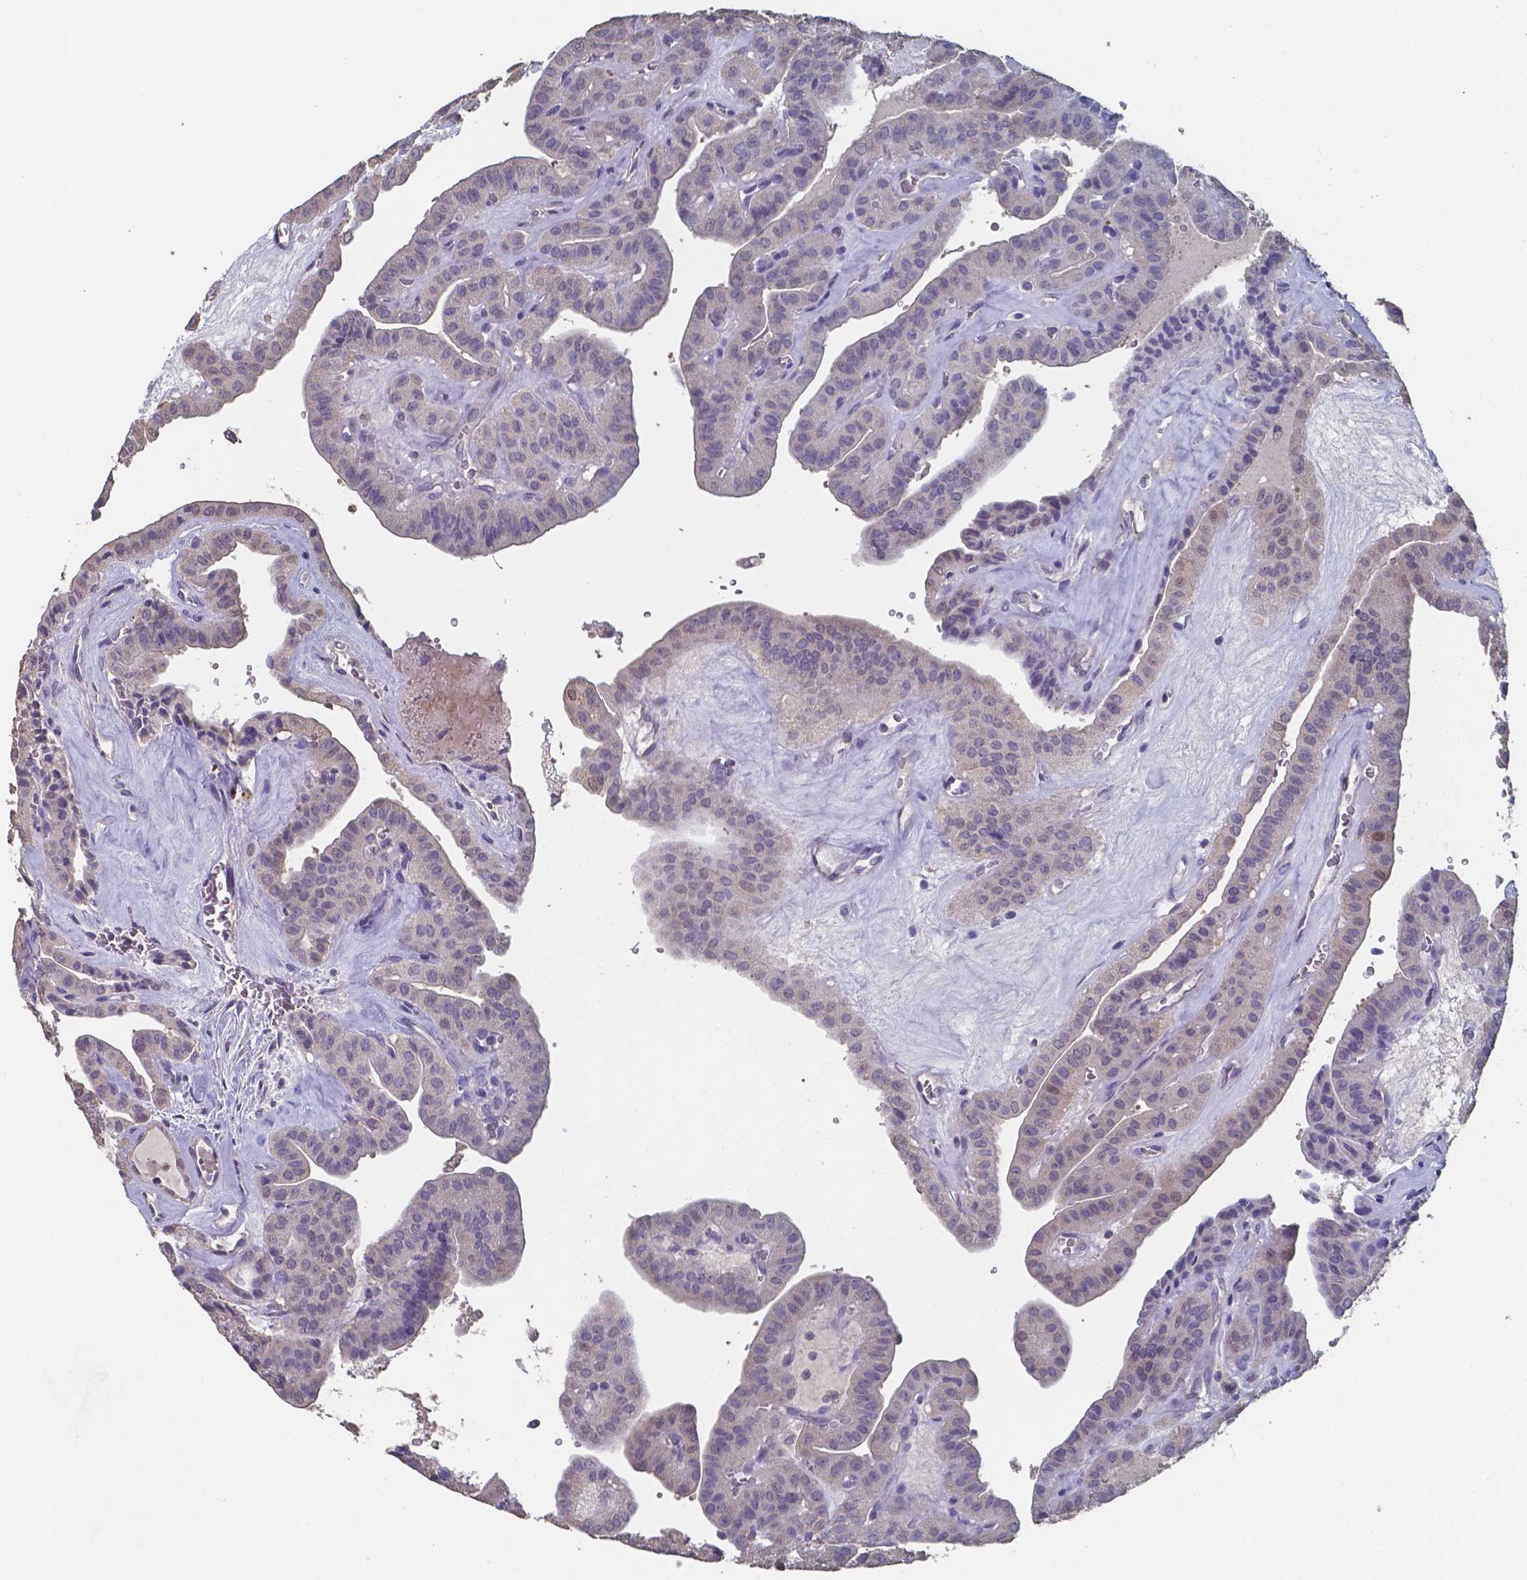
{"staining": {"intensity": "negative", "quantity": "none", "location": "none"}, "tissue": "thyroid cancer", "cell_type": "Tumor cells", "image_type": "cancer", "snomed": [{"axis": "morphology", "description": "Papillary adenocarcinoma, NOS"}, {"axis": "topography", "description": "Thyroid gland"}], "caption": "Human thyroid cancer (papillary adenocarcinoma) stained for a protein using IHC displays no staining in tumor cells.", "gene": "FOXJ1", "patient": {"sex": "male", "age": 52}}